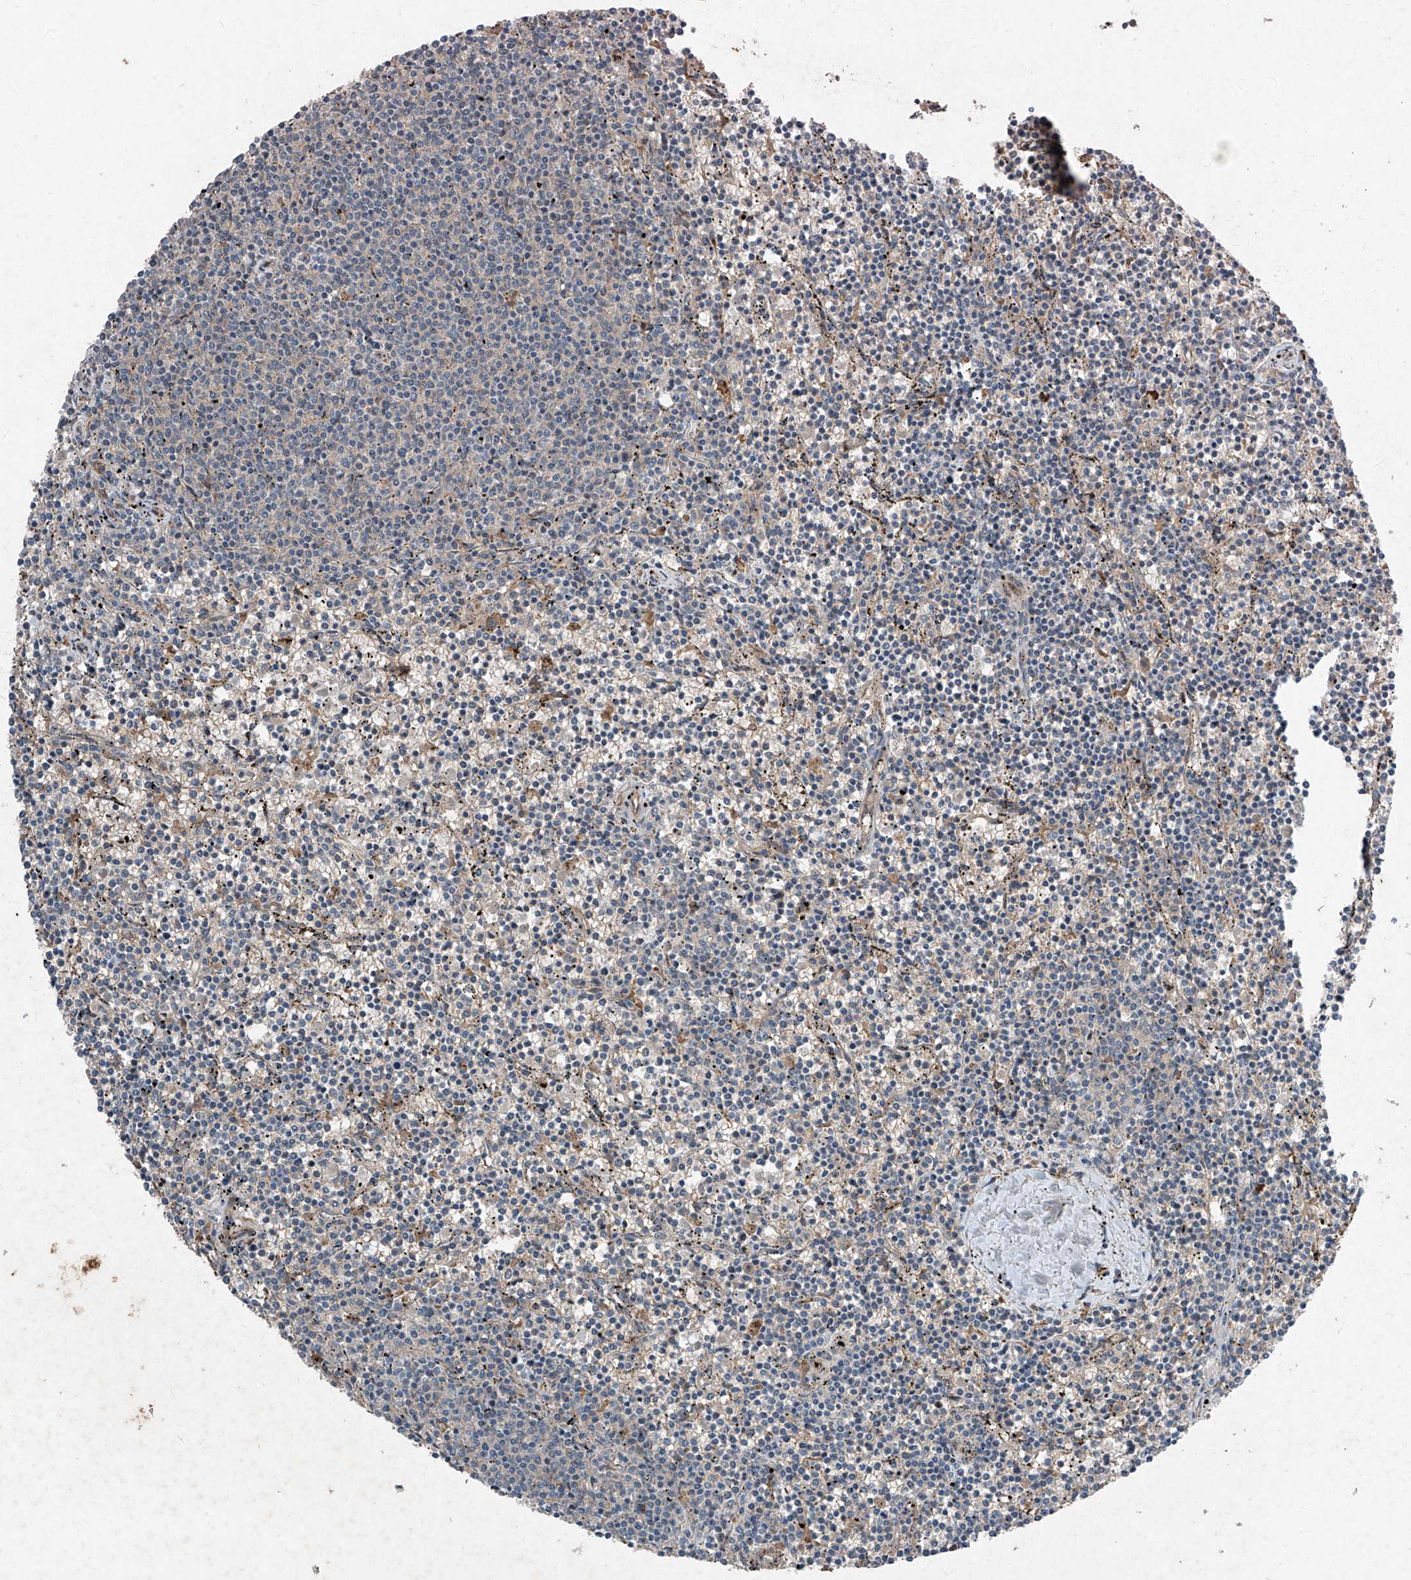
{"staining": {"intensity": "negative", "quantity": "none", "location": "none"}, "tissue": "lymphoma", "cell_type": "Tumor cells", "image_type": "cancer", "snomed": [{"axis": "morphology", "description": "Malignant lymphoma, non-Hodgkin's type, Low grade"}, {"axis": "topography", "description": "Spleen"}], "caption": "A high-resolution photomicrograph shows IHC staining of lymphoma, which shows no significant staining in tumor cells.", "gene": "FOXRED2", "patient": {"sex": "female", "age": 50}}